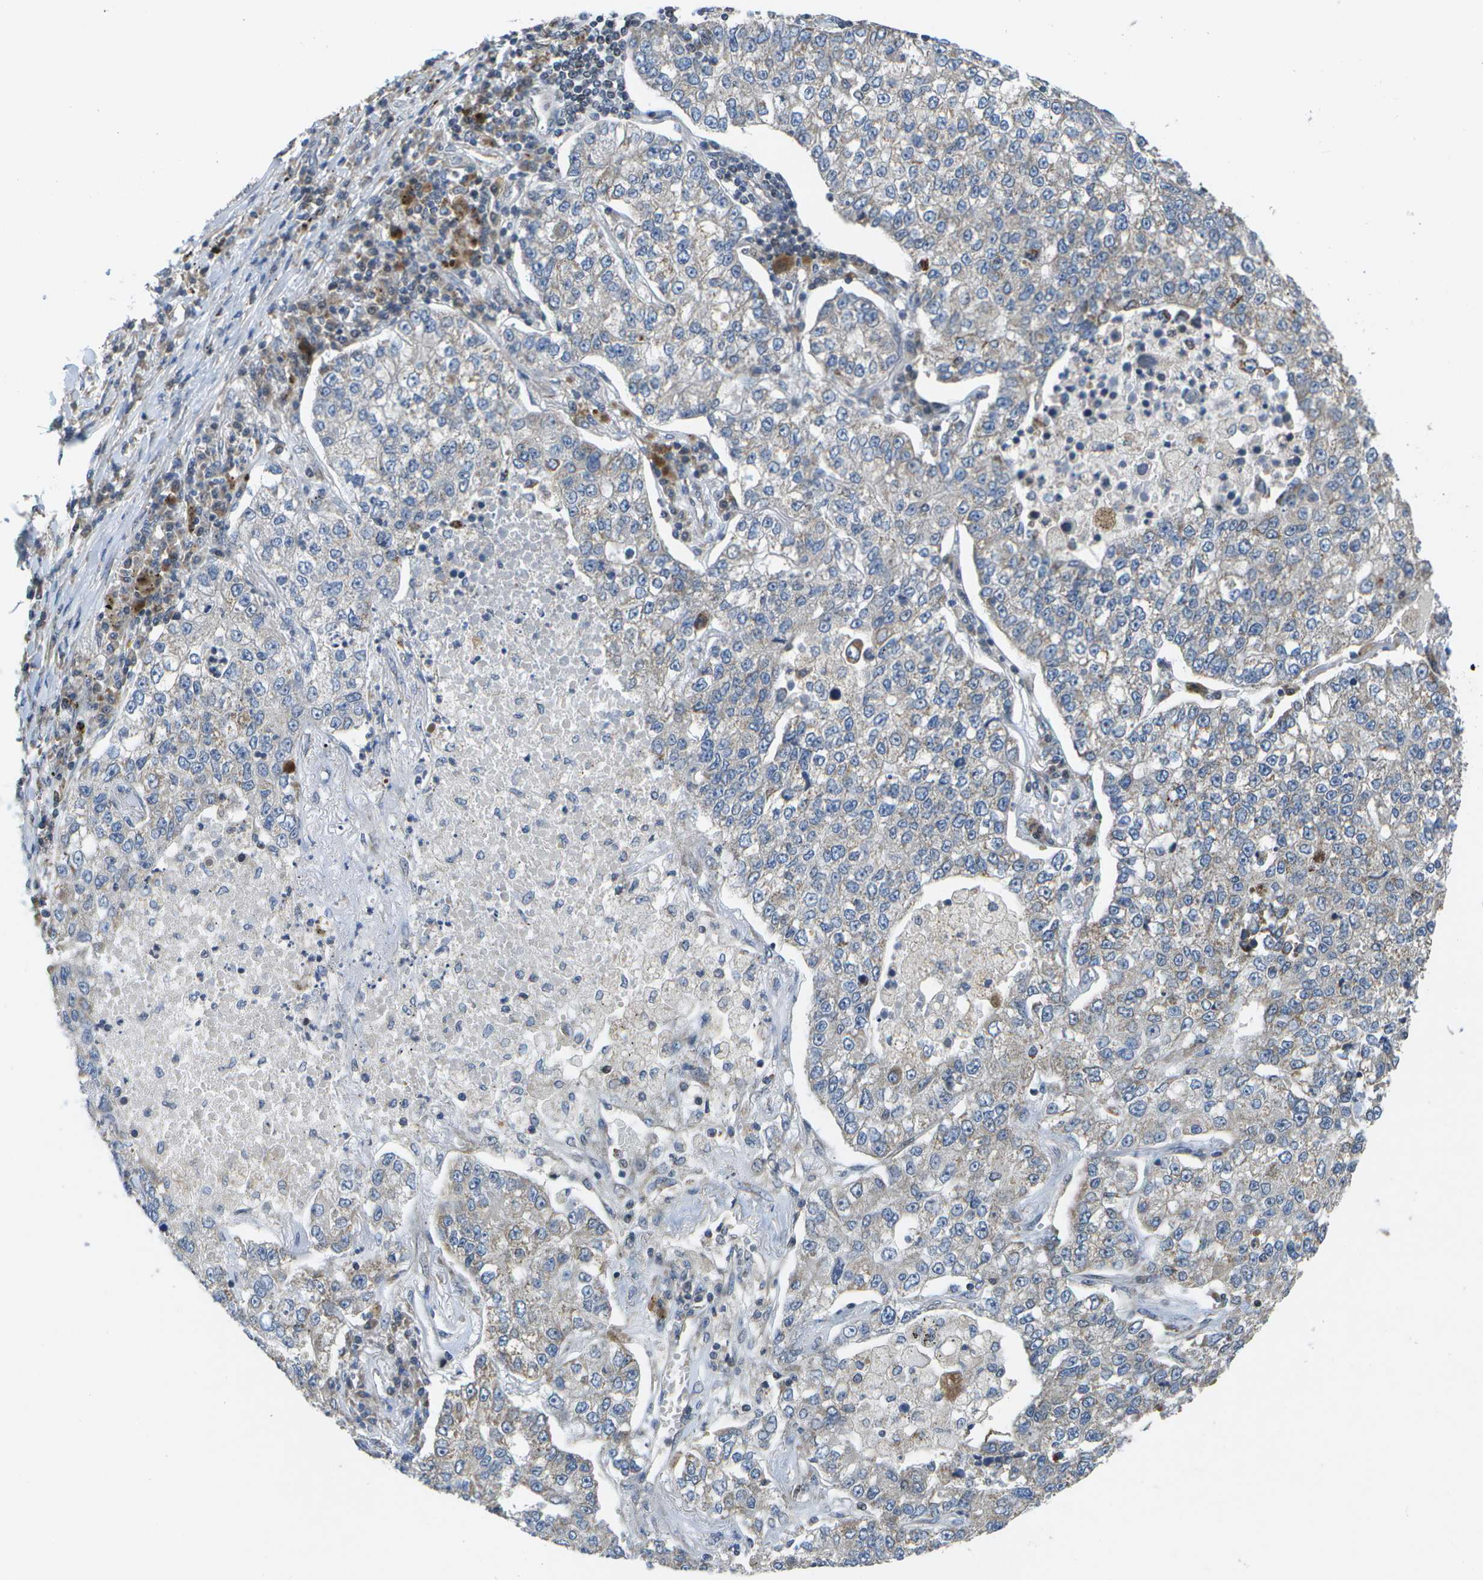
{"staining": {"intensity": "weak", "quantity": "<25%", "location": "cytoplasmic/membranous"}, "tissue": "lung cancer", "cell_type": "Tumor cells", "image_type": "cancer", "snomed": [{"axis": "morphology", "description": "Adenocarcinoma, NOS"}, {"axis": "topography", "description": "Lung"}], "caption": "The immunohistochemistry photomicrograph has no significant positivity in tumor cells of lung cancer (adenocarcinoma) tissue.", "gene": "HADHA", "patient": {"sex": "male", "age": 49}}